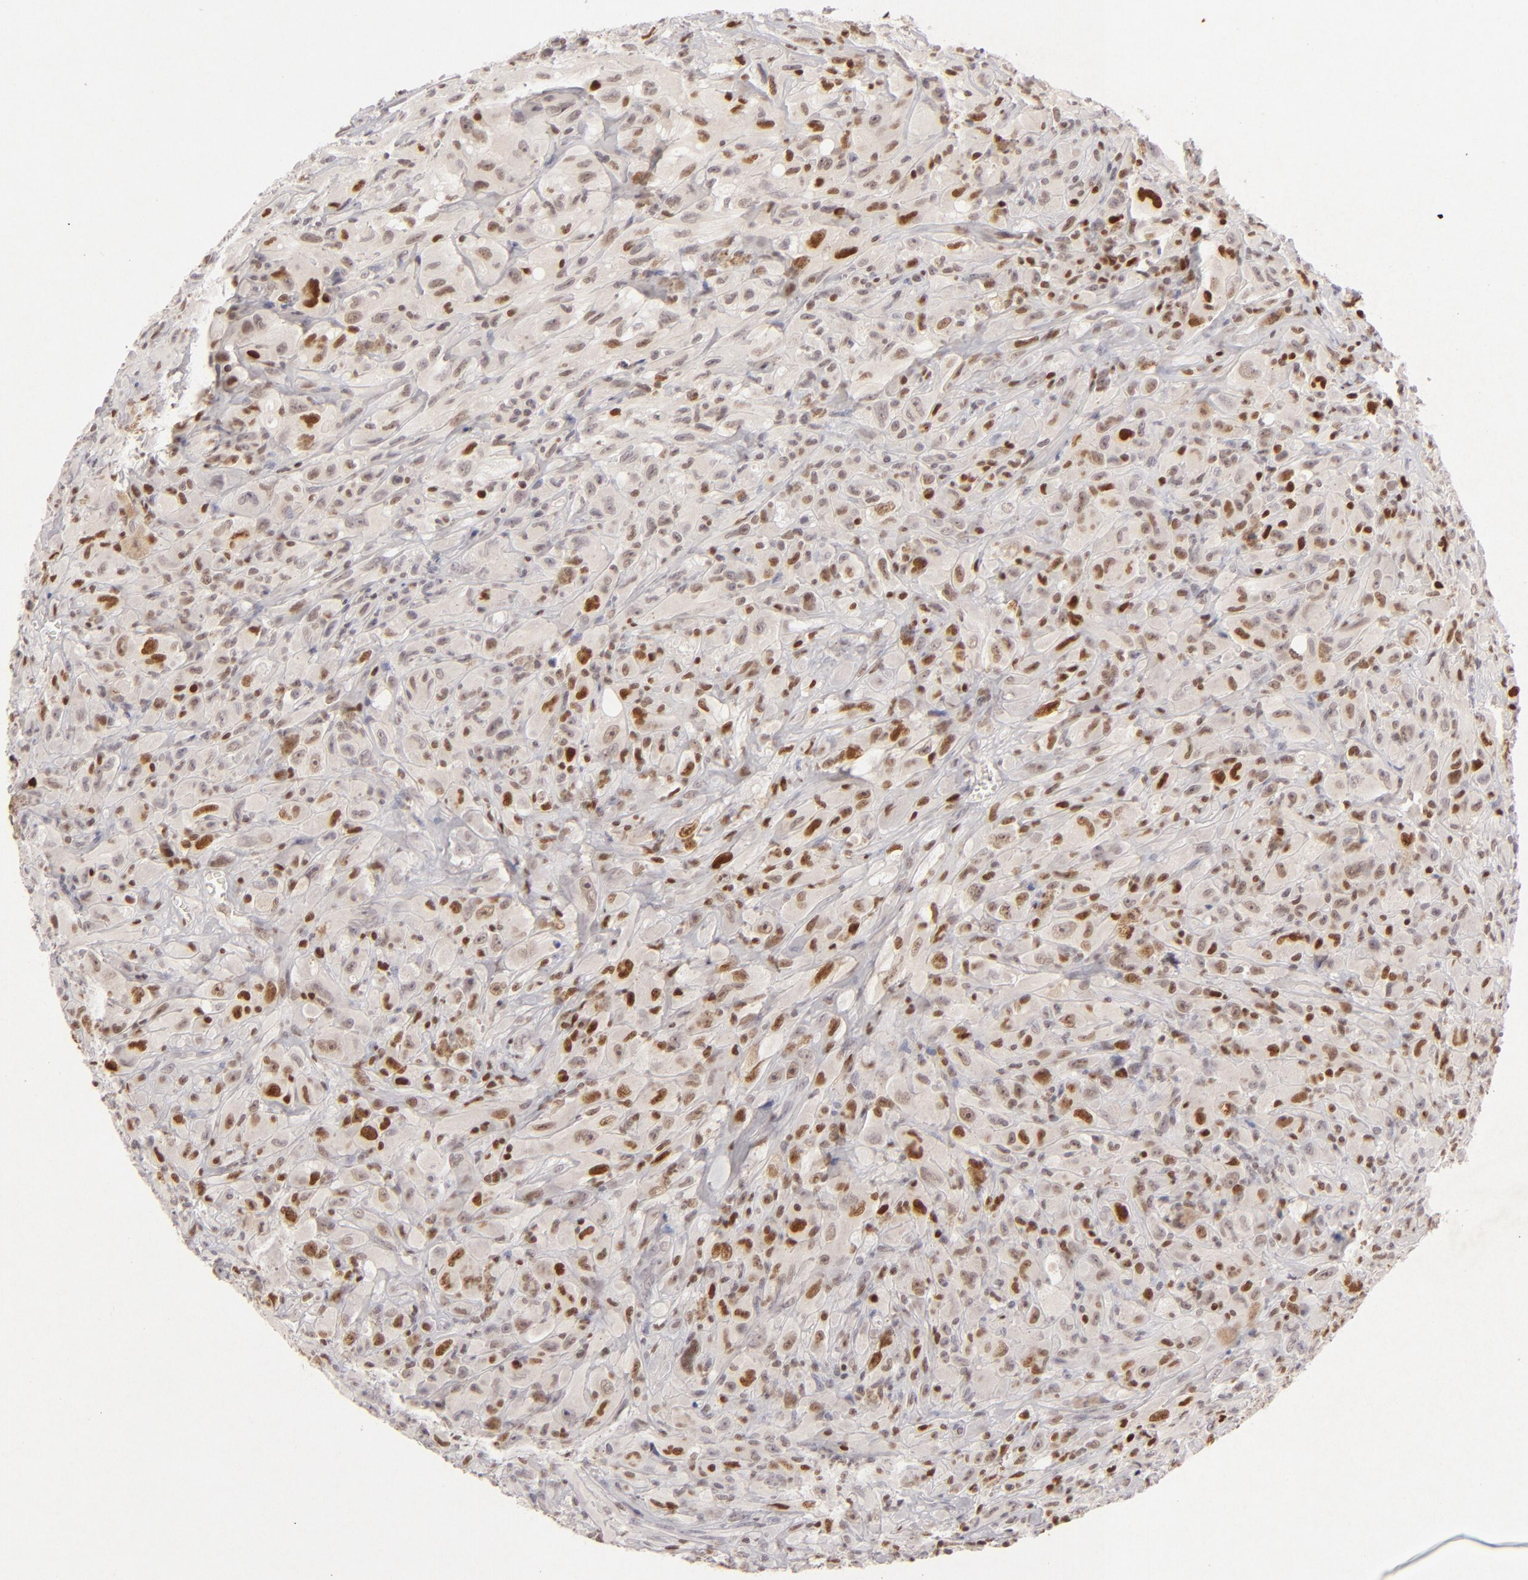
{"staining": {"intensity": "strong", "quantity": "25%-75%", "location": "nuclear"}, "tissue": "glioma", "cell_type": "Tumor cells", "image_type": "cancer", "snomed": [{"axis": "morphology", "description": "Glioma, malignant, High grade"}, {"axis": "topography", "description": "Brain"}], "caption": "A brown stain highlights strong nuclear positivity of a protein in human high-grade glioma (malignant) tumor cells.", "gene": "FEN1", "patient": {"sex": "male", "age": 48}}